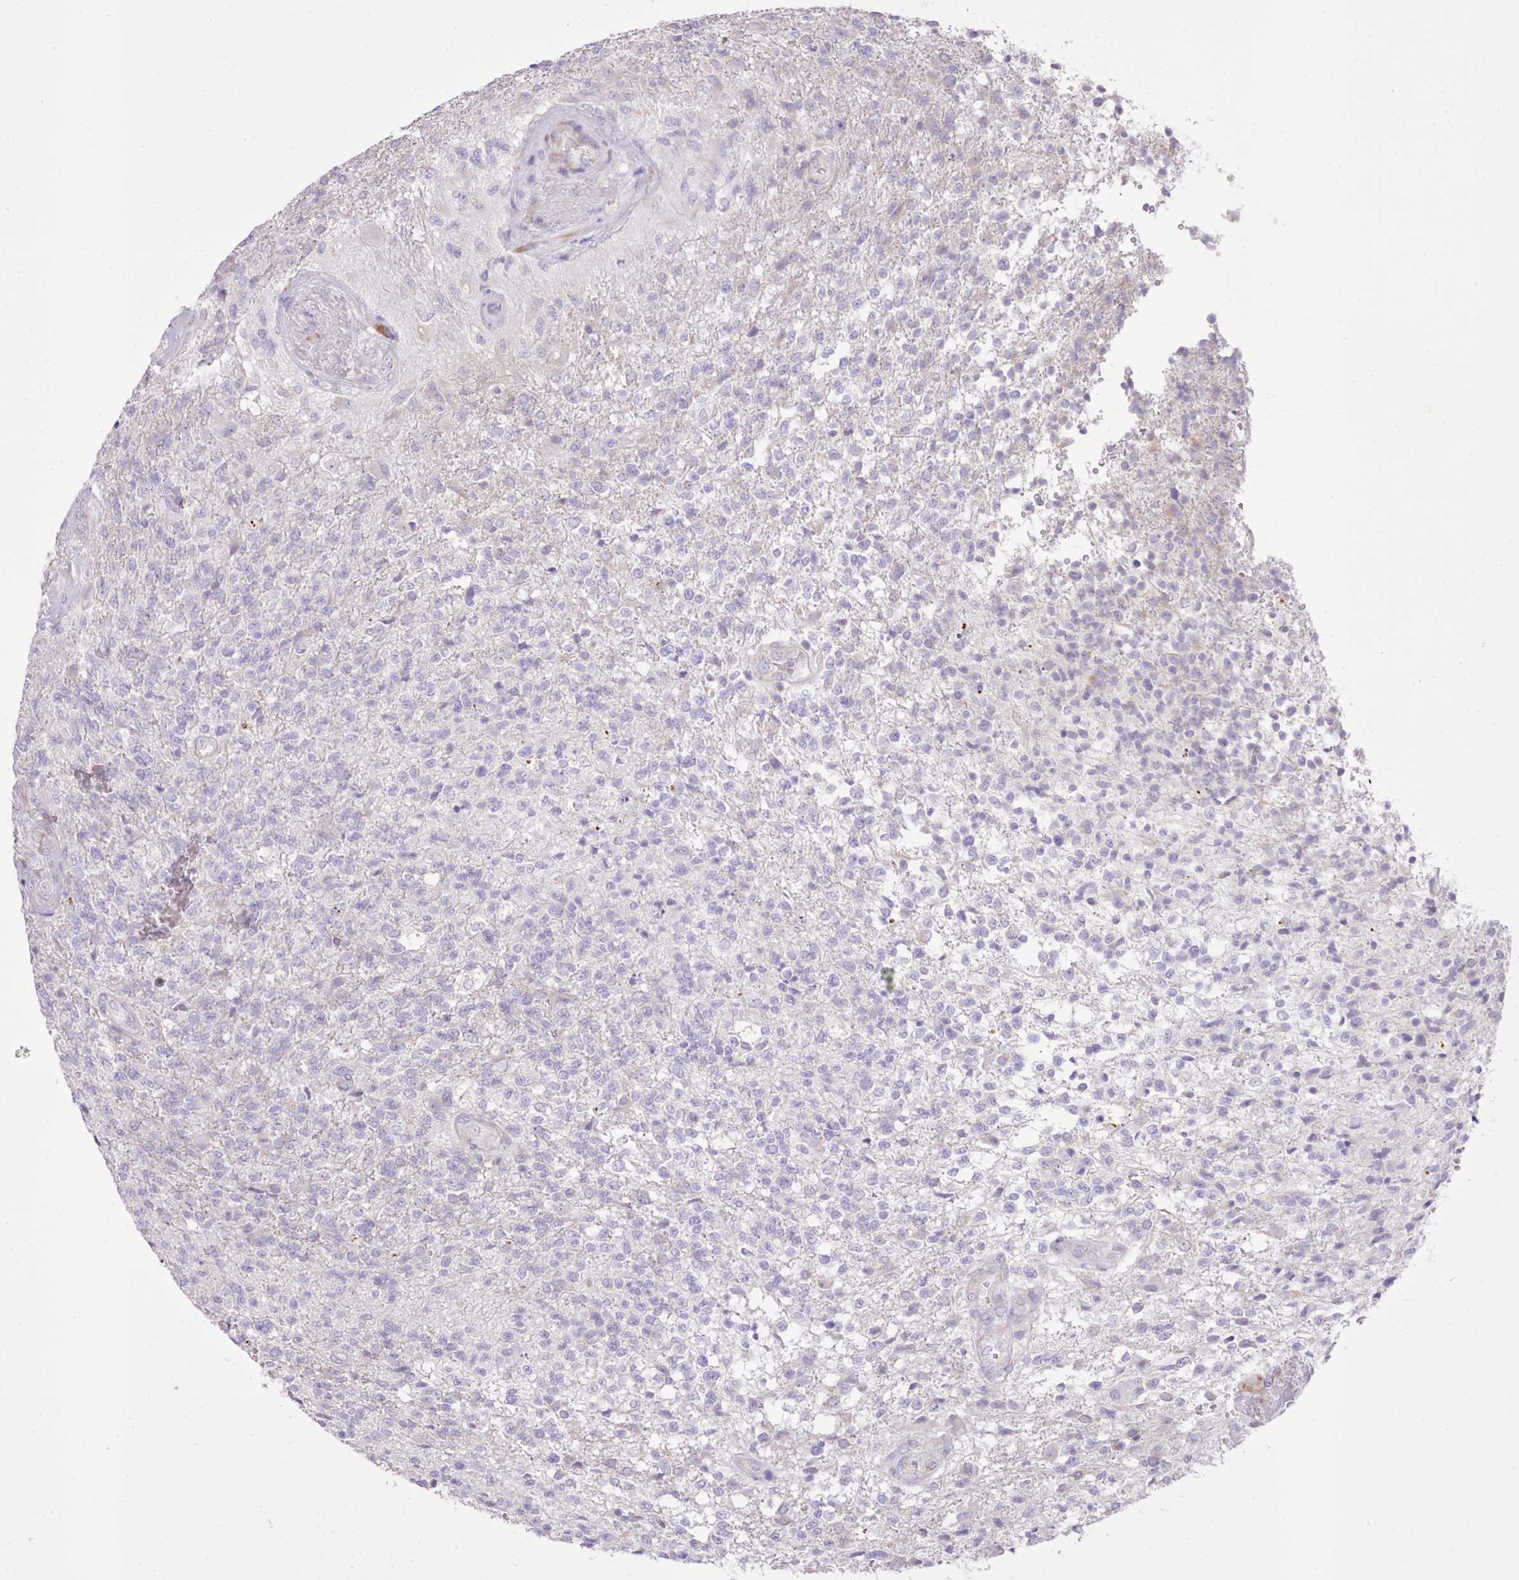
{"staining": {"intensity": "negative", "quantity": "none", "location": "none"}, "tissue": "glioma", "cell_type": "Tumor cells", "image_type": "cancer", "snomed": [{"axis": "morphology", "description": "Glioma, malignant, High grade"}, {"axis": "topography", "description": "Brain"}], "caption": "Histopathology image shows no protein expression in tumor cells of glioma tissue.", "gene": "CCL1", "patient": {"sex": "male", "age": 56}}